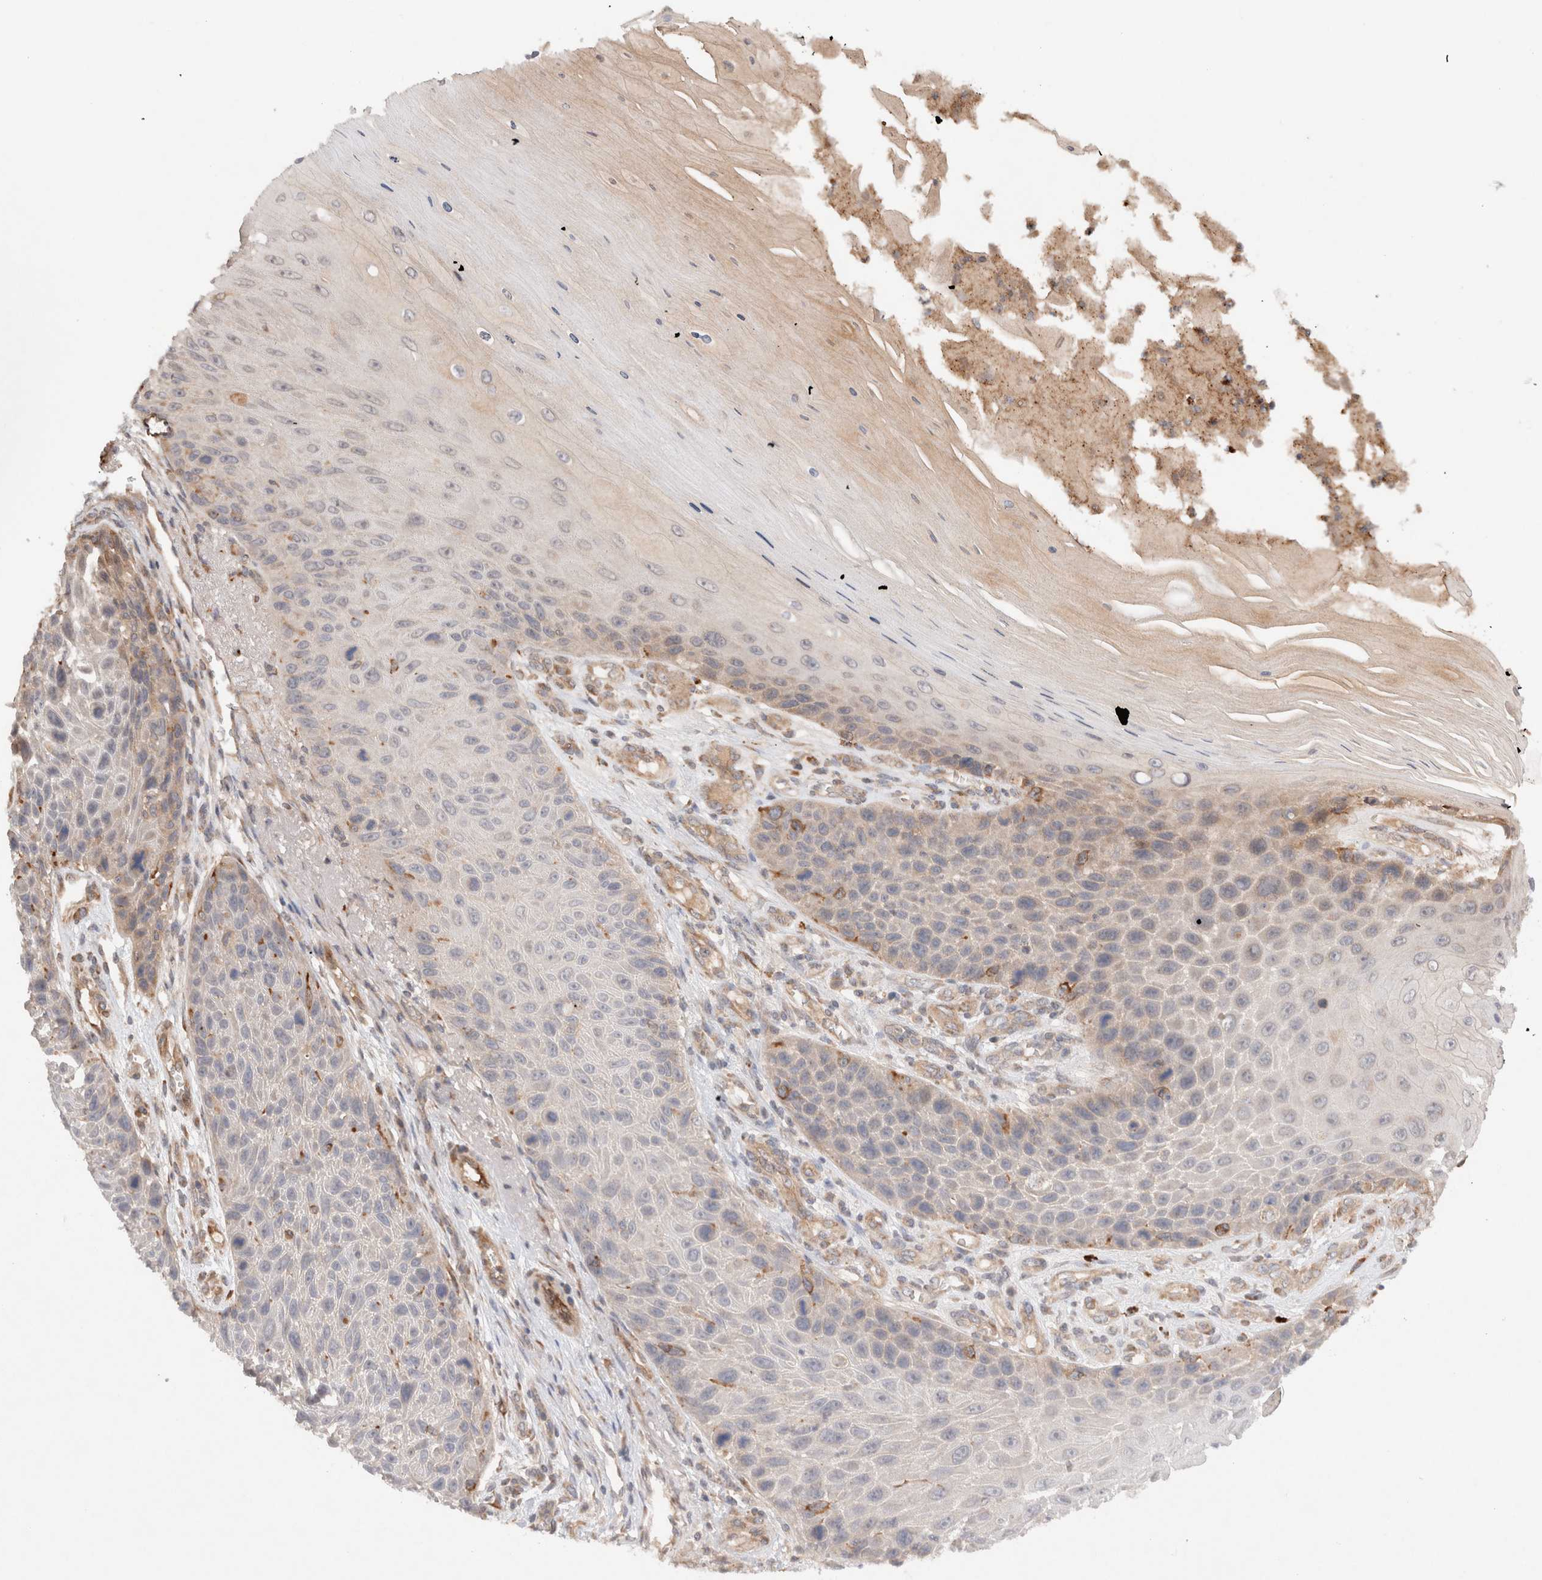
{"staining": {"intensity": "weak", "quantity": "<25%", "location": "cytoplasmic/membranous"}, "tissue": "skin cancer", "cell_type": "Tumor cells", "image_type": "cancer", "snomed": [{"axis": "morphology", "description": "Squamous cell carcinoma, NOS"}, {"axis": "topography", "description": "Skin"}], "caption": "Human skin cancer stained for a protein using immunohistochemistry shows no expression in tumor cells.", "gene": "KLHL20", "patient": {"sex": "female", "age": 88}}